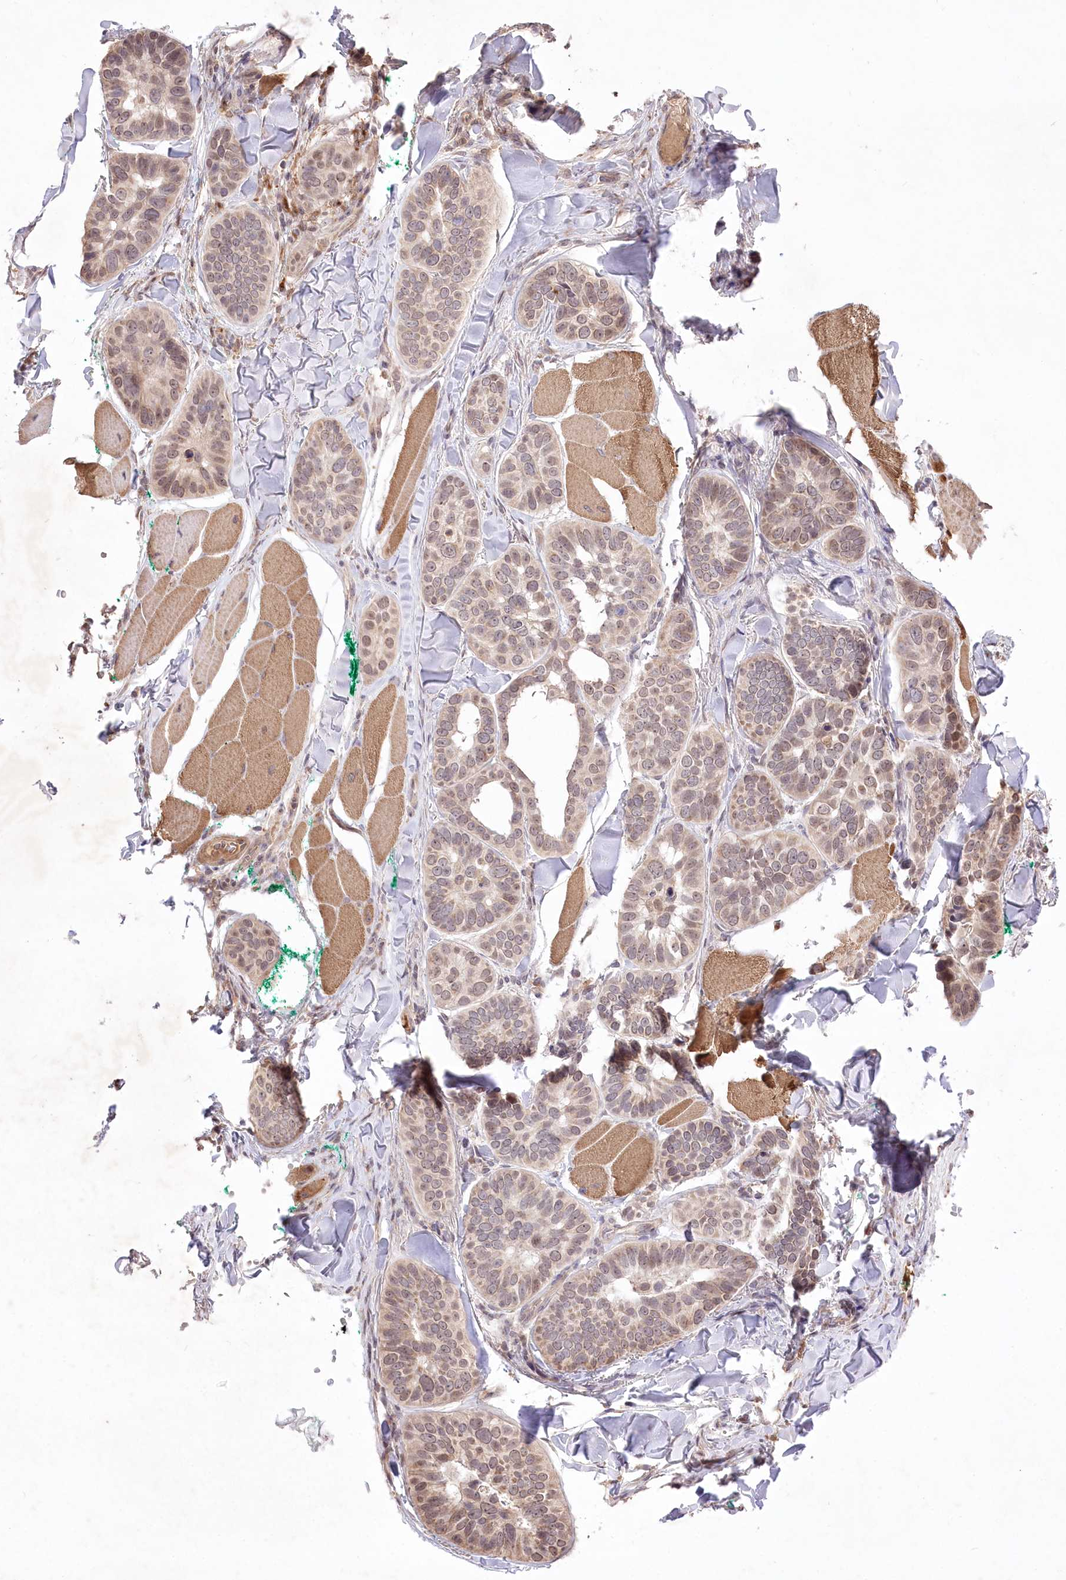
{"staining": {"intensity": "moderate", "quantity": ">75%", "location": "cytoplasmic/membranous,nuclear"}, "tissue": "skin cancer", "cell_type": "Tumor cells", "image_type": "cancer", "snomed": [{"axis": "morphology", "description": "Basal cell carcinoma"}, {"axis": "topography", "description": "Skin"}], "caption": "Brown immunohistochemical staining in skin cancer displays moderate cytoplasmic/membranous and nuclear expression in about >75% of tumor cells.", "gene": "HELT", "patient": {"sex": "male", "age": 62}}